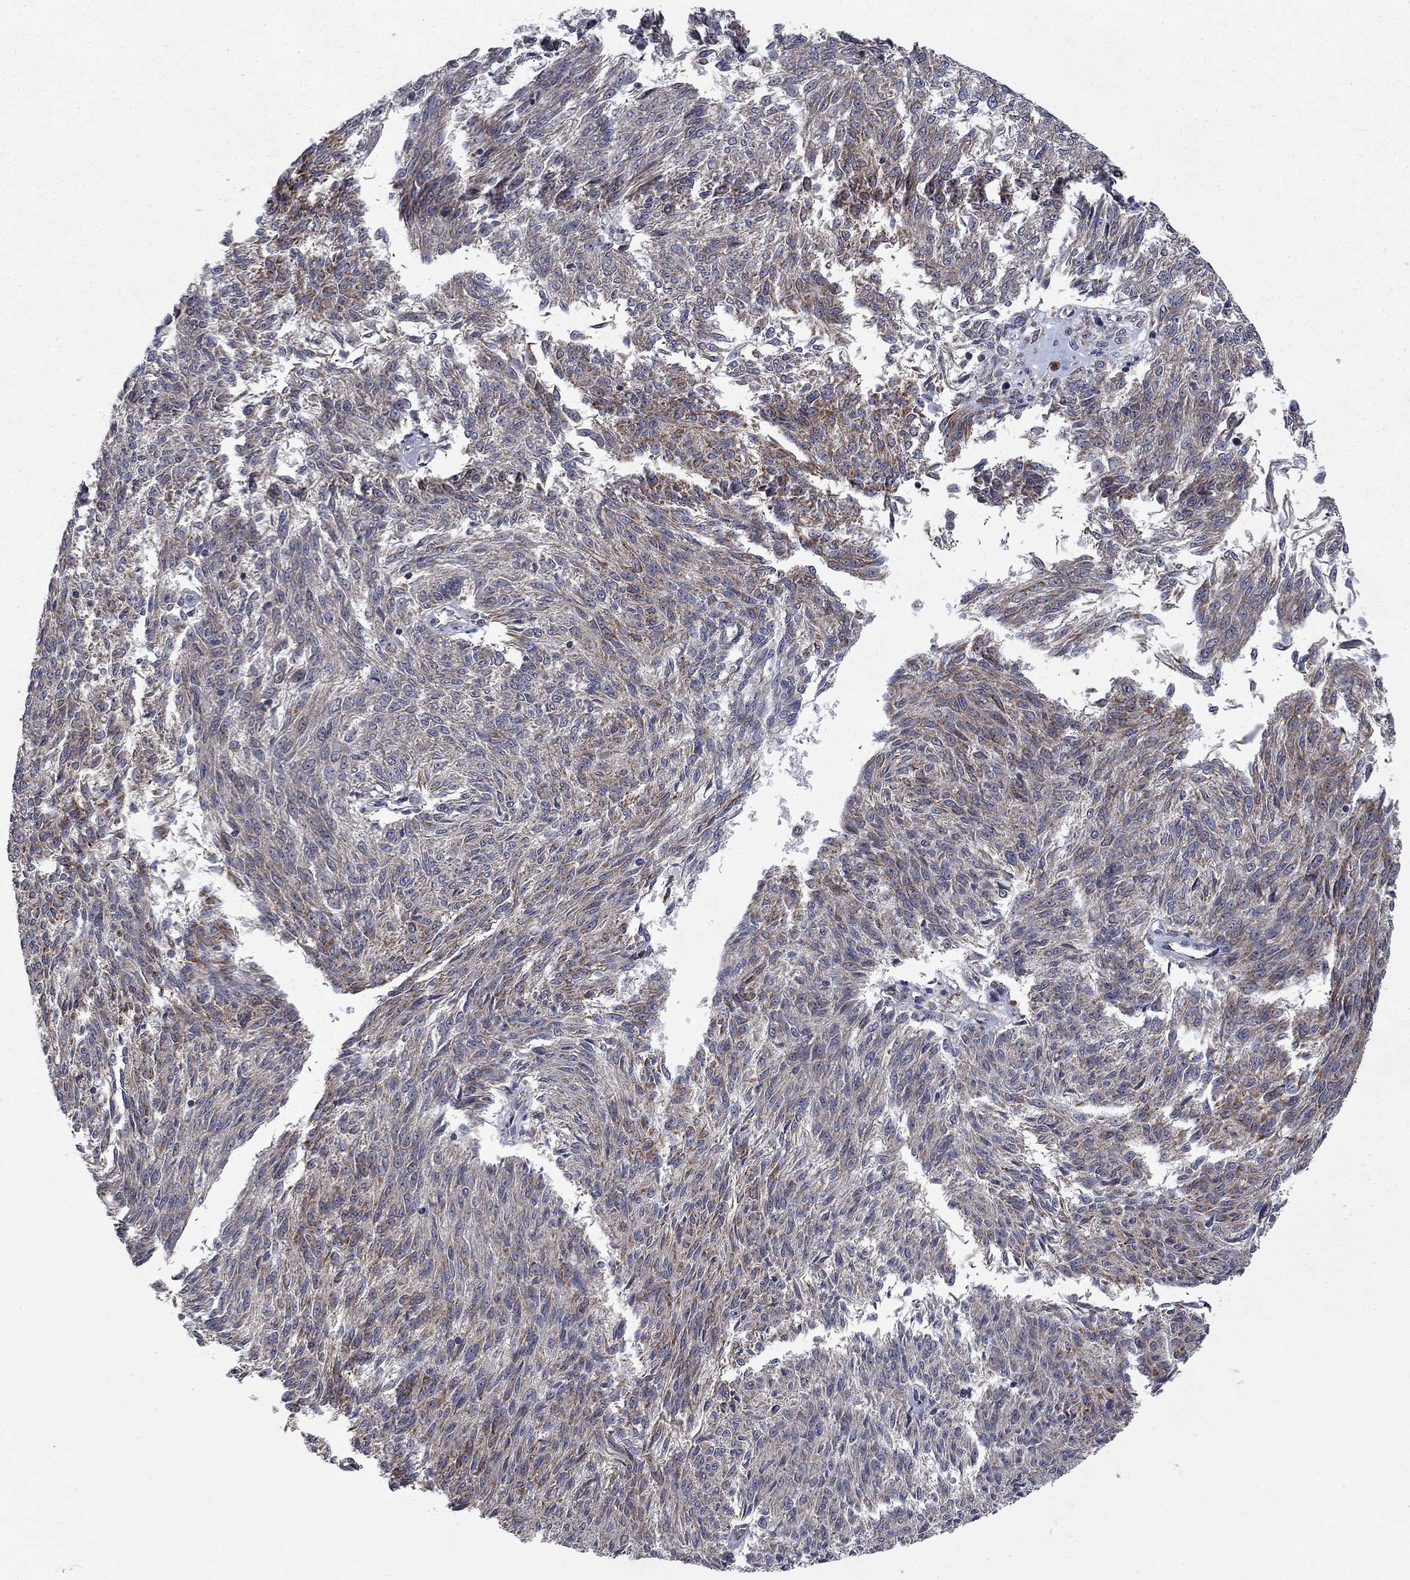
{"staining": {"intensity": "moderate", "quantity": "<25%", "location": "cytoplasmic/membranous"}, "tissue": "melanoma", "cell_type": "Tumor cells", "image_type": "cancer", "snomed": [{"axis": "morphology", "description": "Malignant melanoma, NOS"}, {"axis": "topography", "description": "Skin"}], "caption": "This is an image of IHC staining of malignant melanoma, which shows moderate staining in the cytoplasmic/membranous of tumor cells.", "gene": "NDUFC1", "patient": {"sex": "female", "age": 72}}